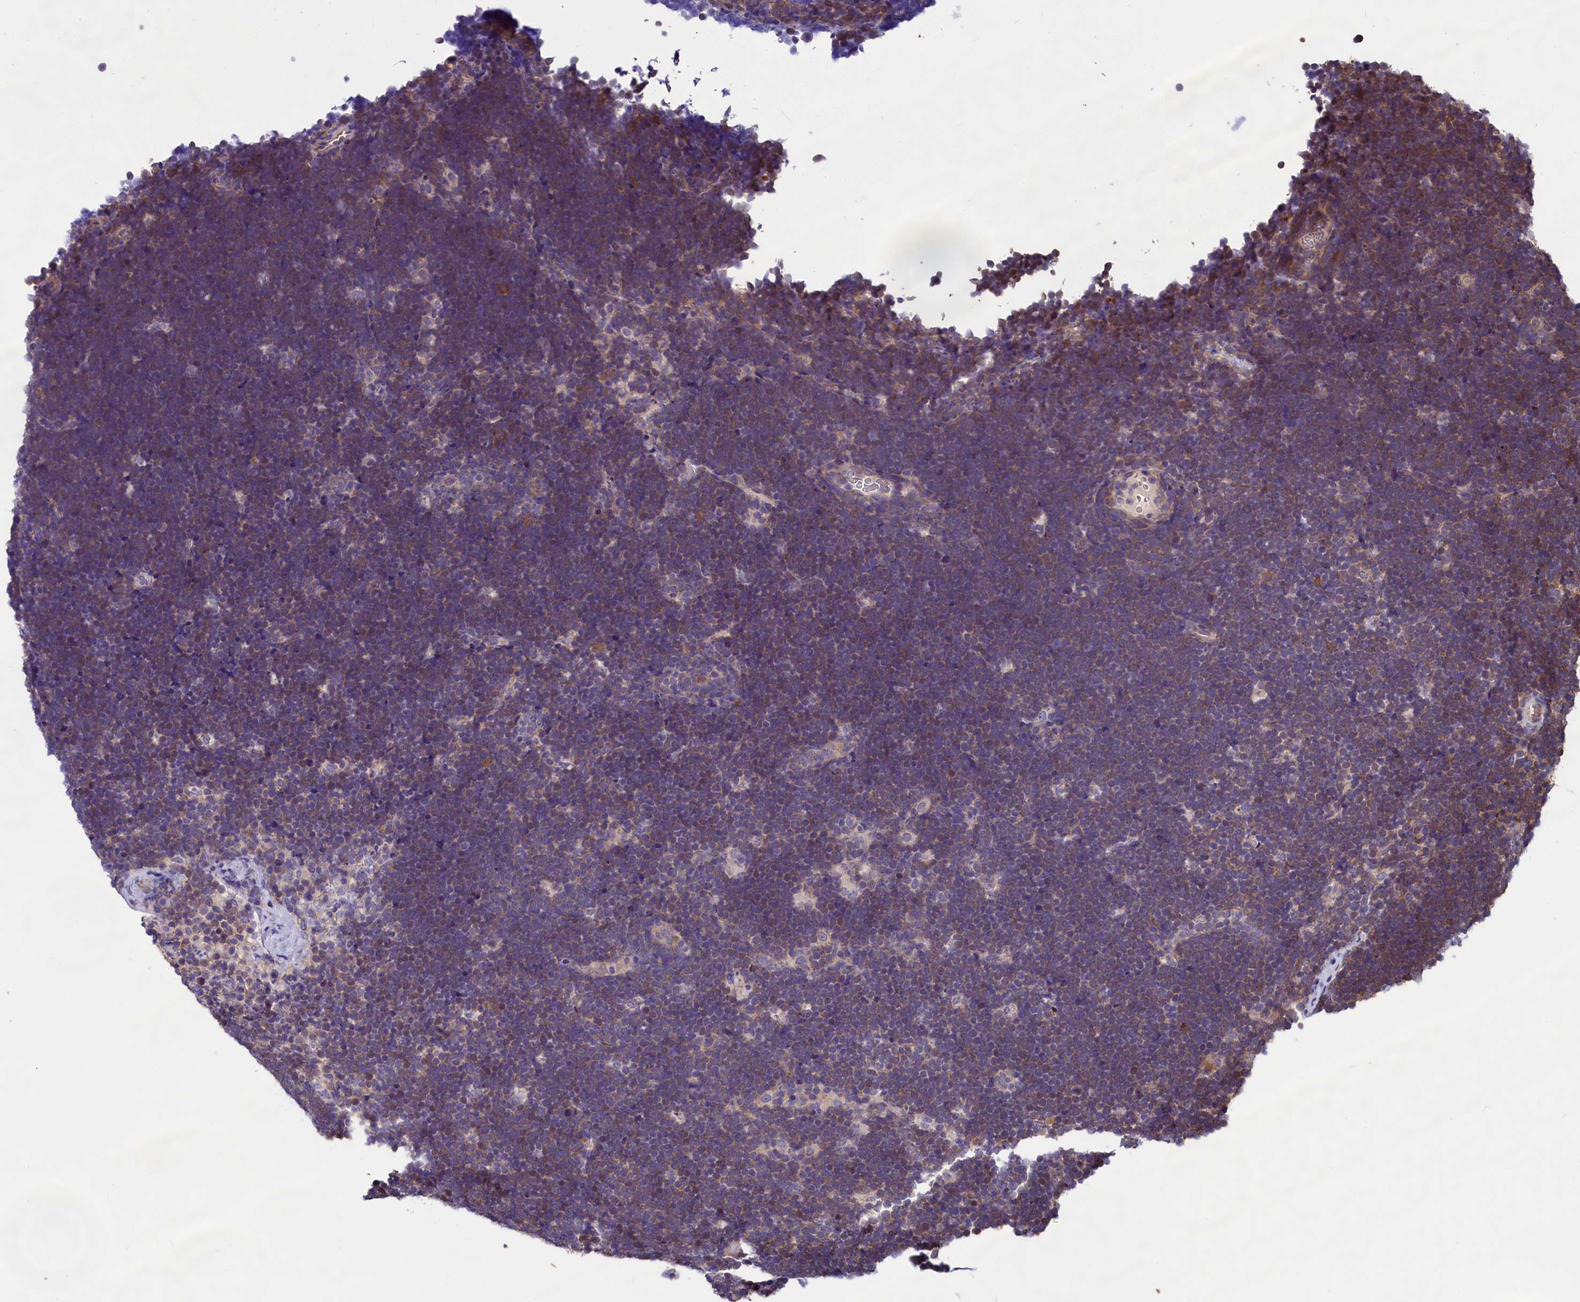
{"staining": {"intensity": "weak", "quantity": "25%-75%", "location": "cytoplasmic/membranous"}, "tissue": "lymphoma", "cell_type": "Tumor cells", "image_type": "cancer", "snomed": [{"axis": "morphology", "description": "Malignant lymphoma, non-Hodgkin's type, High grade"}, {"axis": "topography", "description": "Lymph node"}], "caption": "Immunohistochemistry (IHC) image of malignant lymphoma, non-Hodgkin's type (high-grade) stained for a protein (brown), which shows low levels of weak cytoplasmic/membranous positivity in about 25%-75% of tumor cells.", "gene": "ABCC8", "patient": {"sex": "male", "age": 13}}